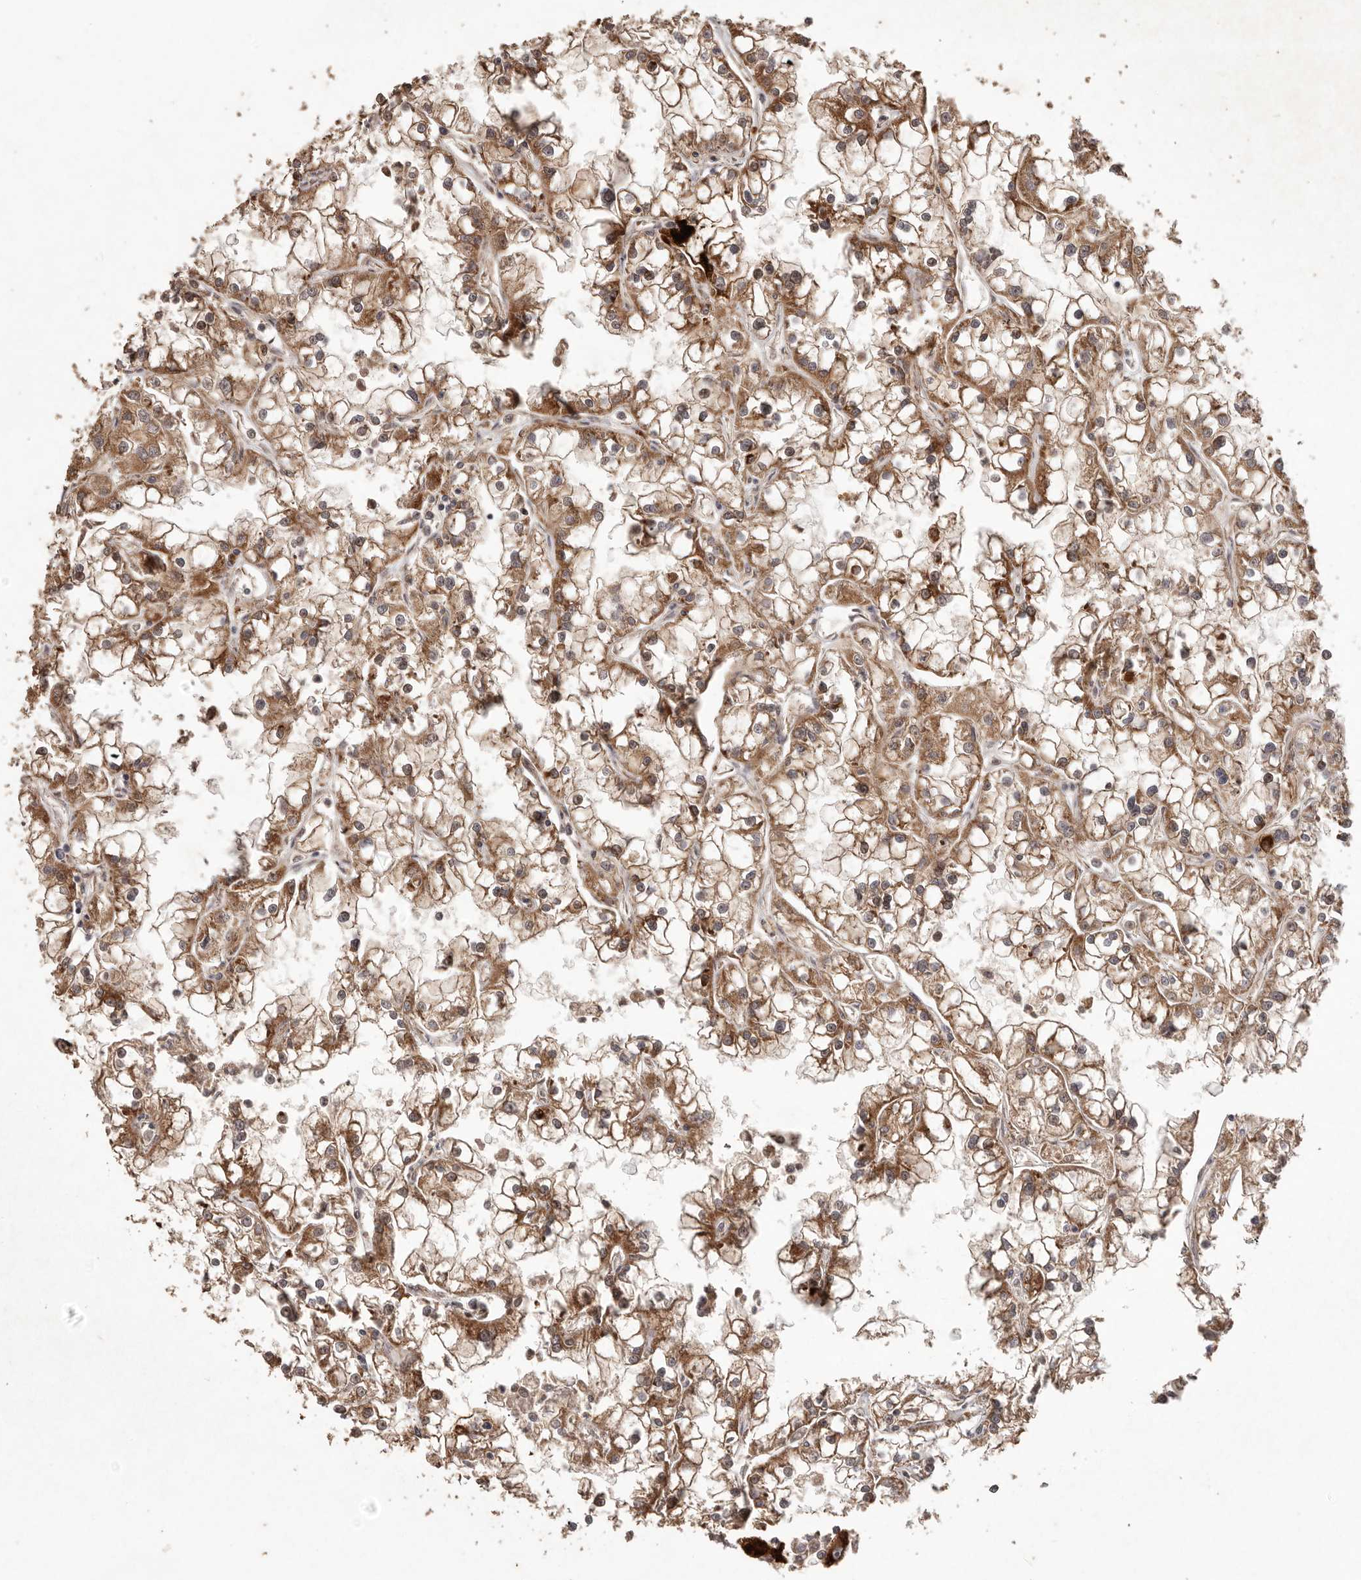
{"staining": {"intensity": "strong", "quantity": ">75%", "location": "cytoplasmic/membranous"}, "tissue": "renal cancer", "cell_type": "Tumor cells", "image_type": "cancer", "snomed": [{"axis": "morphology", "description": "Adenocarcinoma, NOS"}, {"axis": "topography", "description": "Kidney"}], "caption": "DAB (3,3'-diaminobenzidine) immunohistochemical staining of renal cancer (adenocarcinoma) exhibits strong cytoplasmic/membranous protein expression in about >75% of tumor cells.", "gene": "PLOD2", "patient": {"sex": "female", "age": 52}}